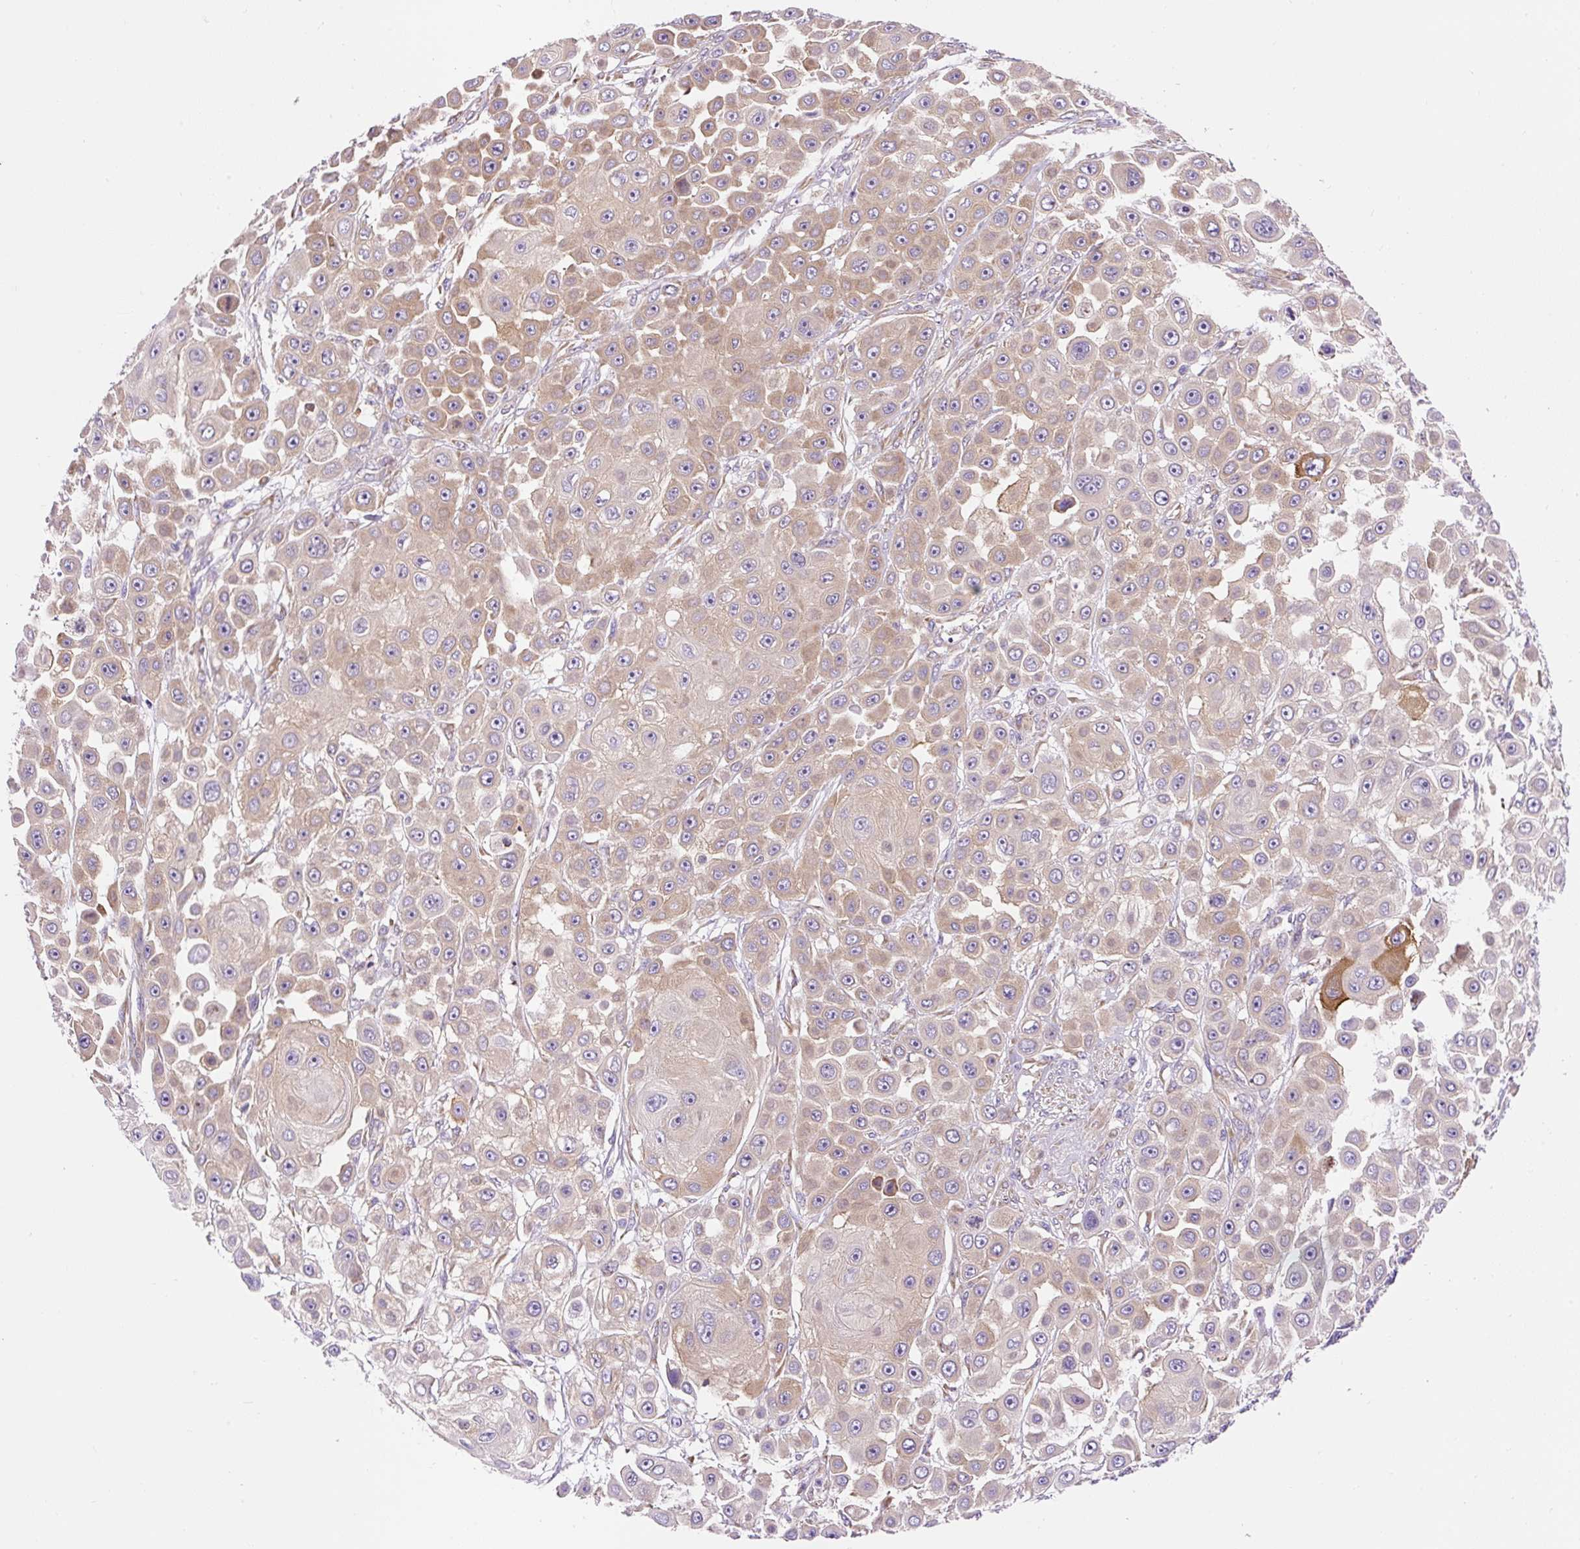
{"staining": {"intensity": "weak", "quantity": "25%-75%", "location": "cytoplasmic/membranous"}, "tissue": "skin cancer", "cell_type": "Tumor cells", "image_type": "cancer", "snomed": [{"axis": "morphology", "description": "Squamous cell carcinoma, NOS"}, {"axis": "topography", "description": "Skin"}], "caption": "IHC of human skin squamous cell carcinoma exhibits low levels of weak cytoplasmic/membranous expression in about 25%-75% of tumor cells.", "gene": "GPR45", "patient": {"sex": "male", "age": 67}}